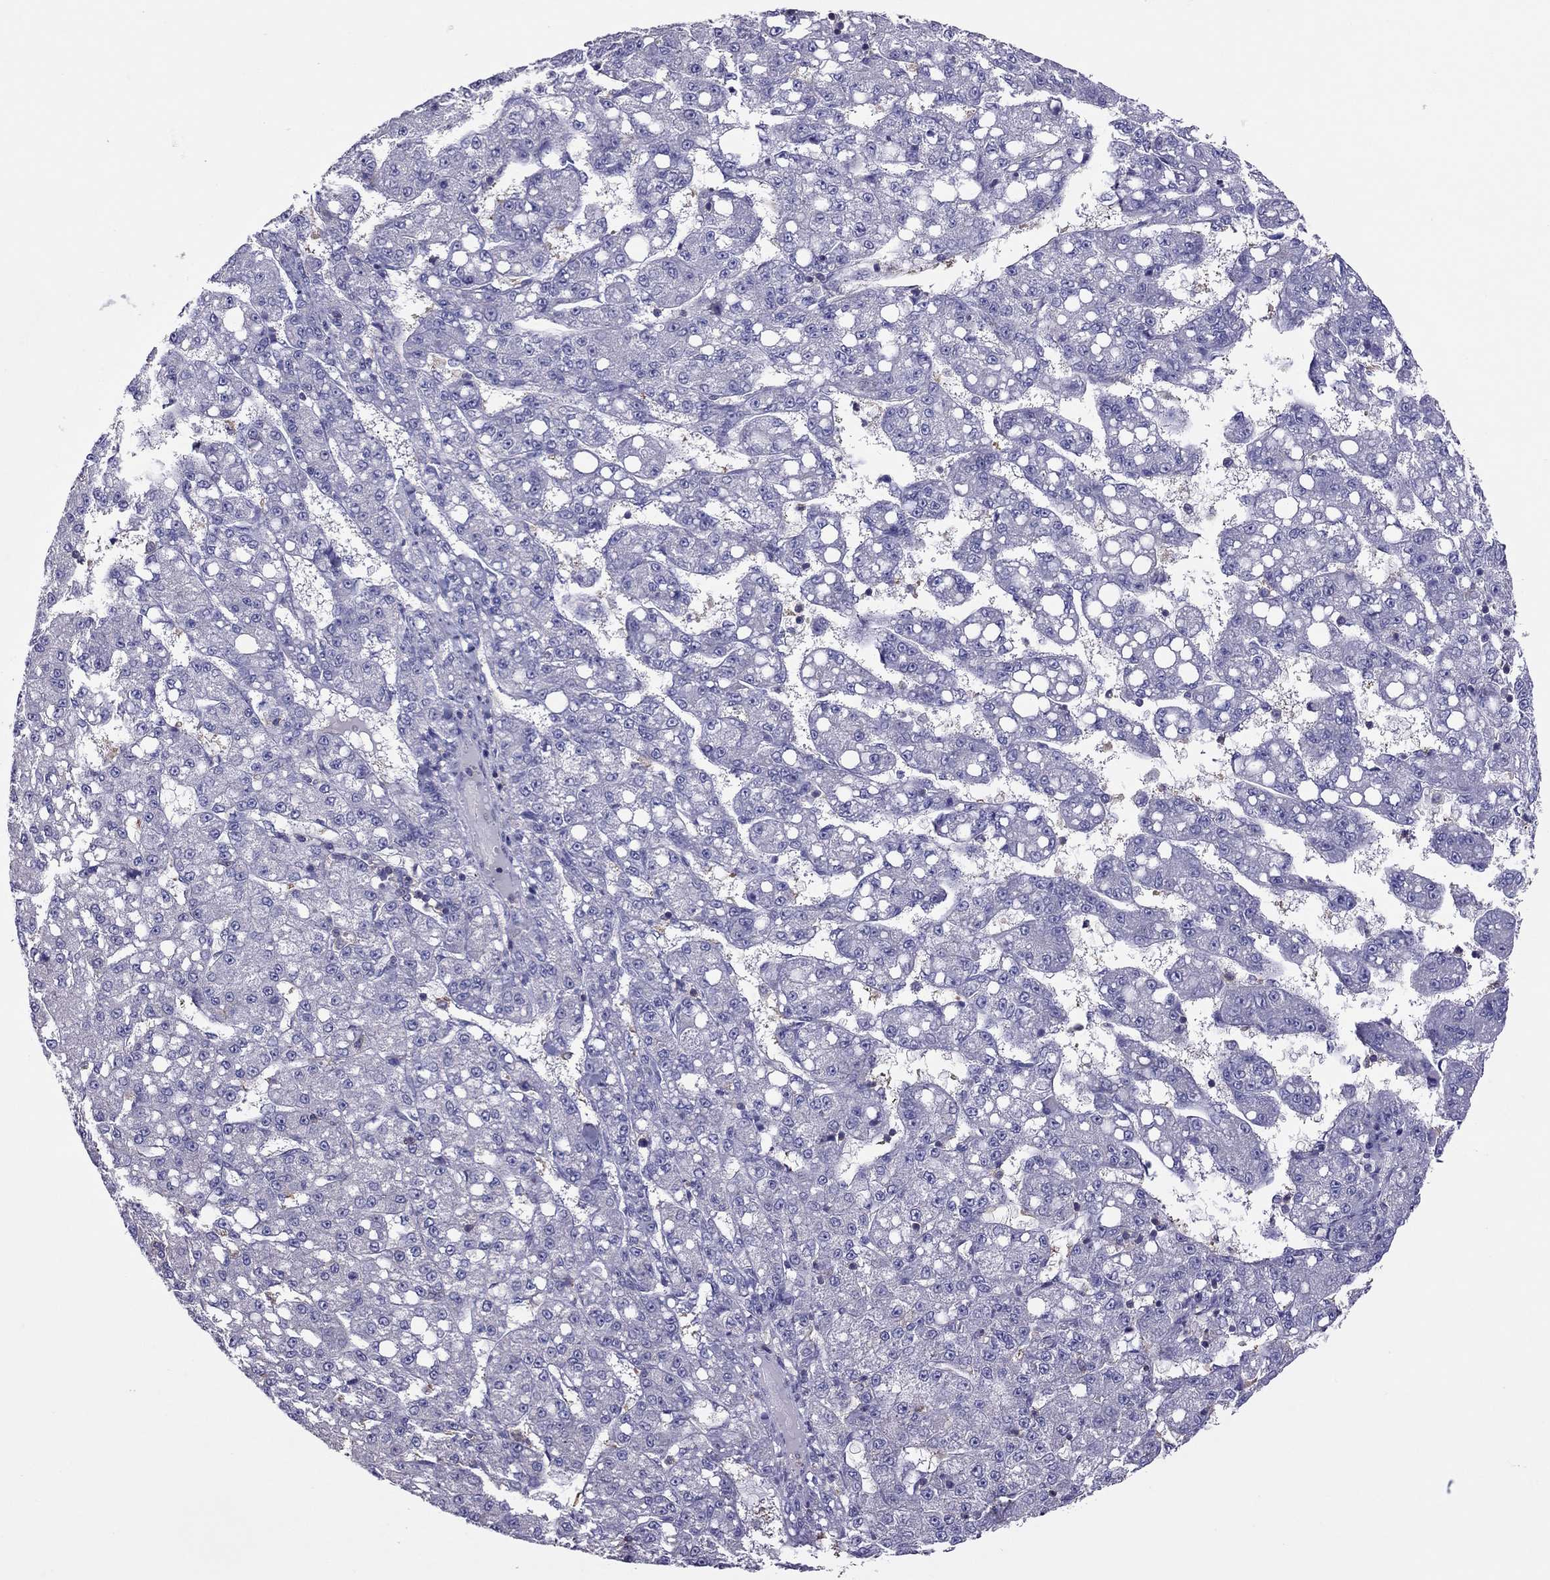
{"staining": {"intensity": "negative", "quantity": "none", "location": "none"}, "tissue": "liver cancer", "cell_type": "Tumor cells", "image_type": "cancer", "snomed": [{"axis": "morphology", "description": "Carcinoma, Hepatocellular, NOS"}, {"axis": "topography", "description": "Liver"}], "caption": "IHC of liver cancer displays no expression in tumor cells. The staining was performed using DAB (3,3'-diaminobenzidine) to visualize the protein expression in brown, while the nuclei were stained in blue with hematoxylin (Magnification: 20x).", "gene": "TEX22", "patient": {"sex": "female", "age": 65}}